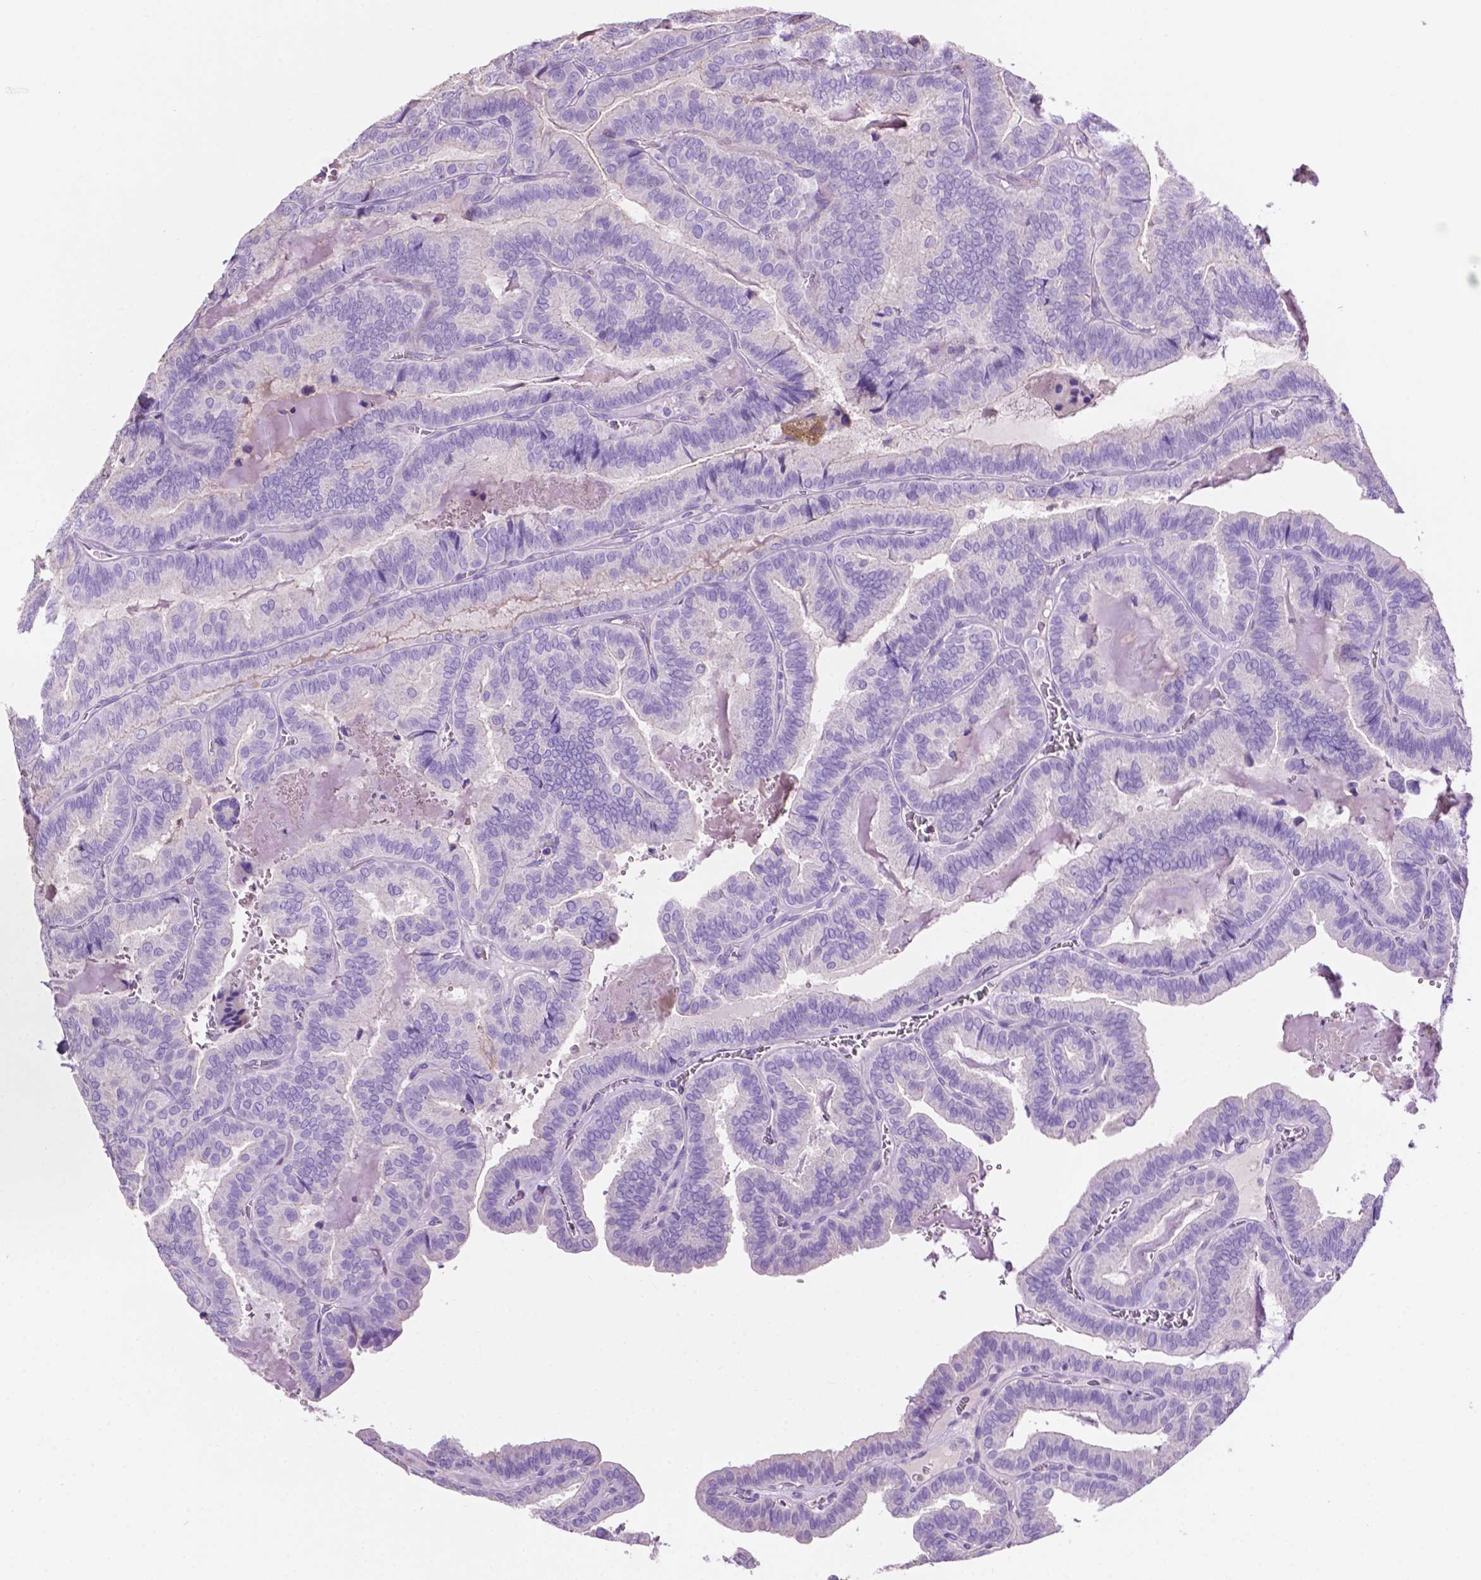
{"staining": {"intensity": "negative", "quantity": "none", "location": "none"}, "tissue": "thyroid cancer", "cell_type": "Tumor cells", "image_type": "cancer", "snomed": [{"axis": "morphology", "description": "Papillary adenocarcinoma, NOS"}, {"axis": "topography", "description": "Thyroid gland"}], "caption": "Immunohistochemistry photomicrograph of neoplastic tissue: human papillary adenocarcinoma (thyroid) stained with DAB exhibits no significant protein positivity in tumor cells. Nuclei are stained in blue.", "gene": "CLDN17", "patient": {"sex": "female", "age": 75}}